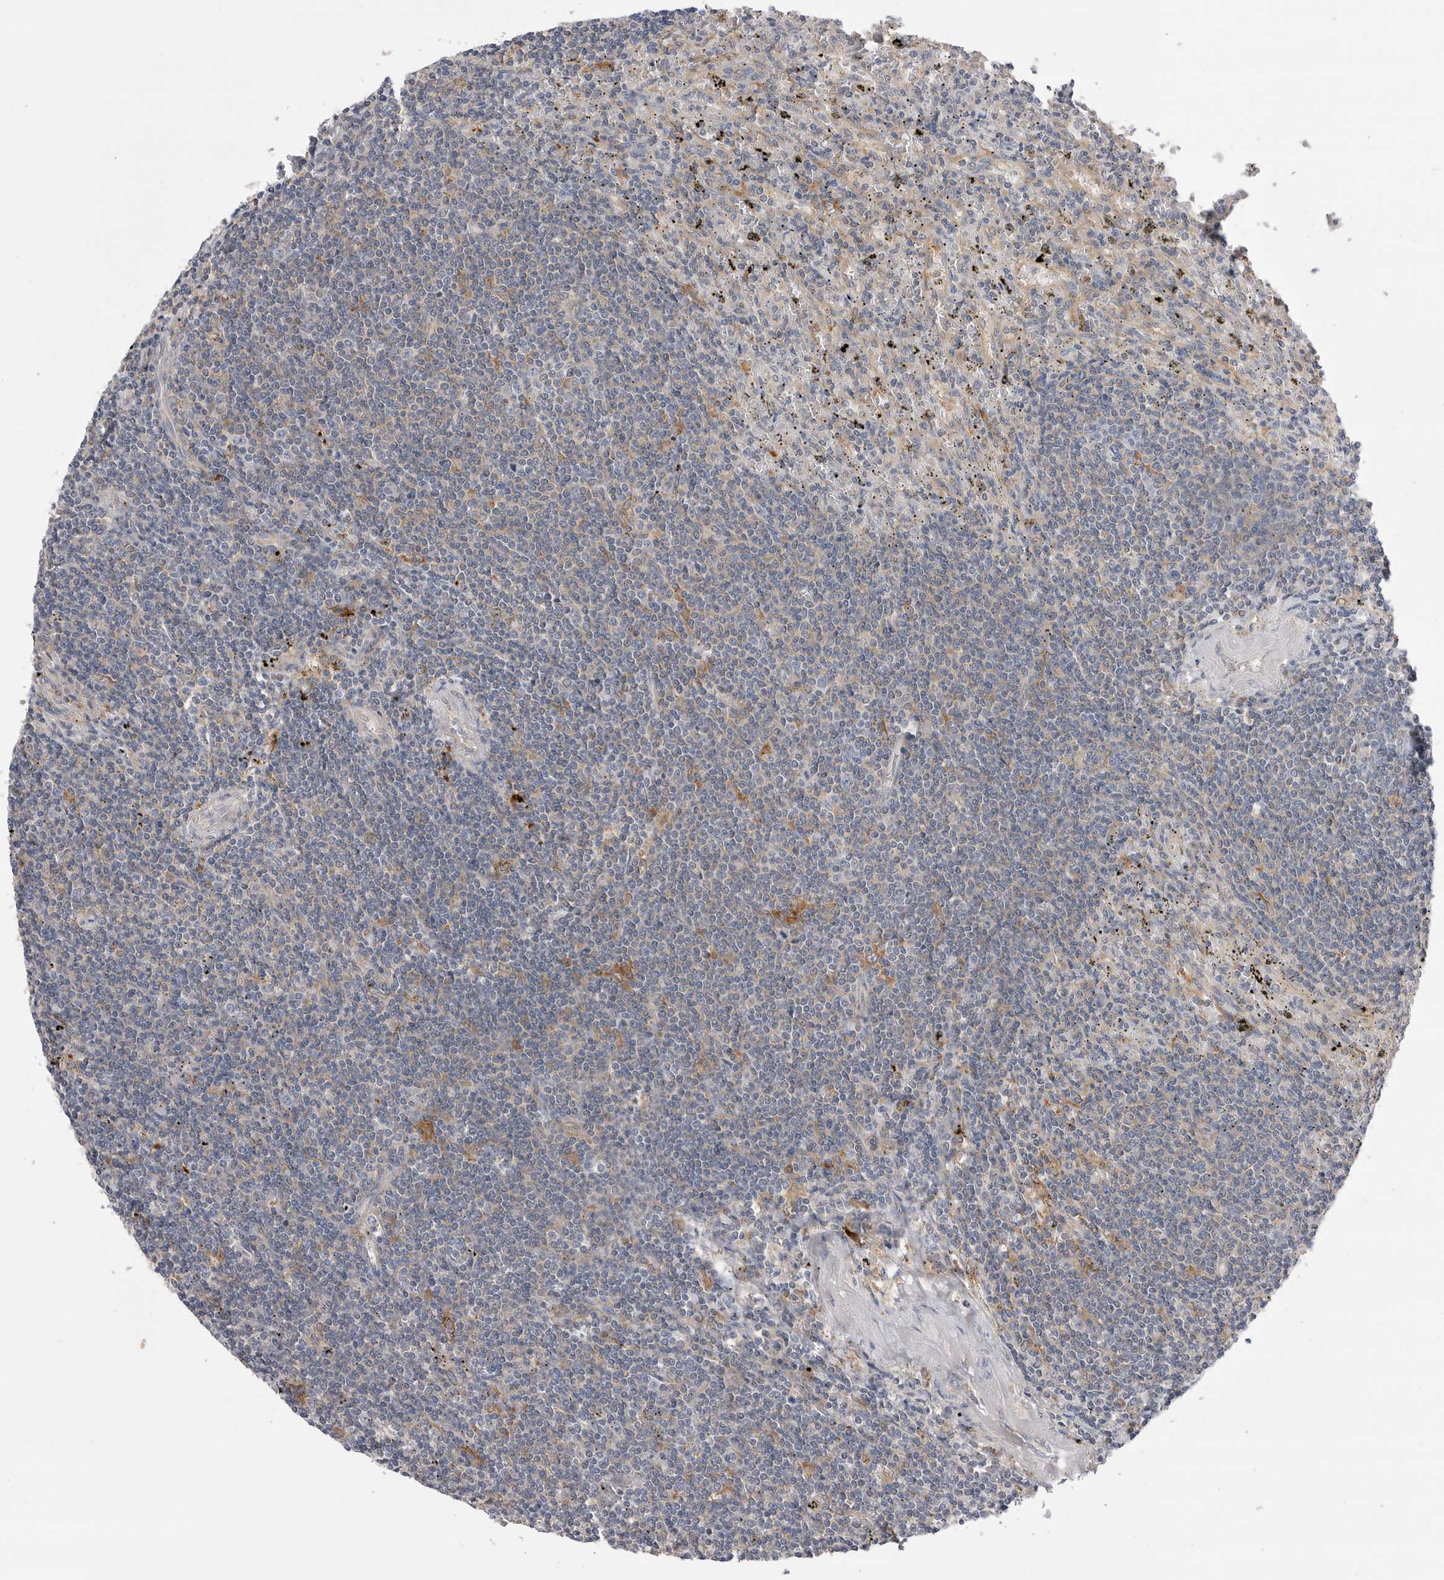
{"staining": {"intensity": "negative", "quantity": "none", "location": "none"}, "tissue": "lymphoma", "cell_type": "Tumor cells", "image_type": "cancer", "snomed": [{"axis": "morphology", "description": "Malignant lymphoma, non-Hodgkin's type, Low grade"}, {"axis": "topography", "description": "Spleen"}], "caption": "Human low-grade malignant lymphoma, non-Hodgkin's type stained for a protein using immunohistochemistry (IHC) exhibits no staining in tumor cells.", "gene": "VAC14", "patient": {"sex": "male", "age": 76}}